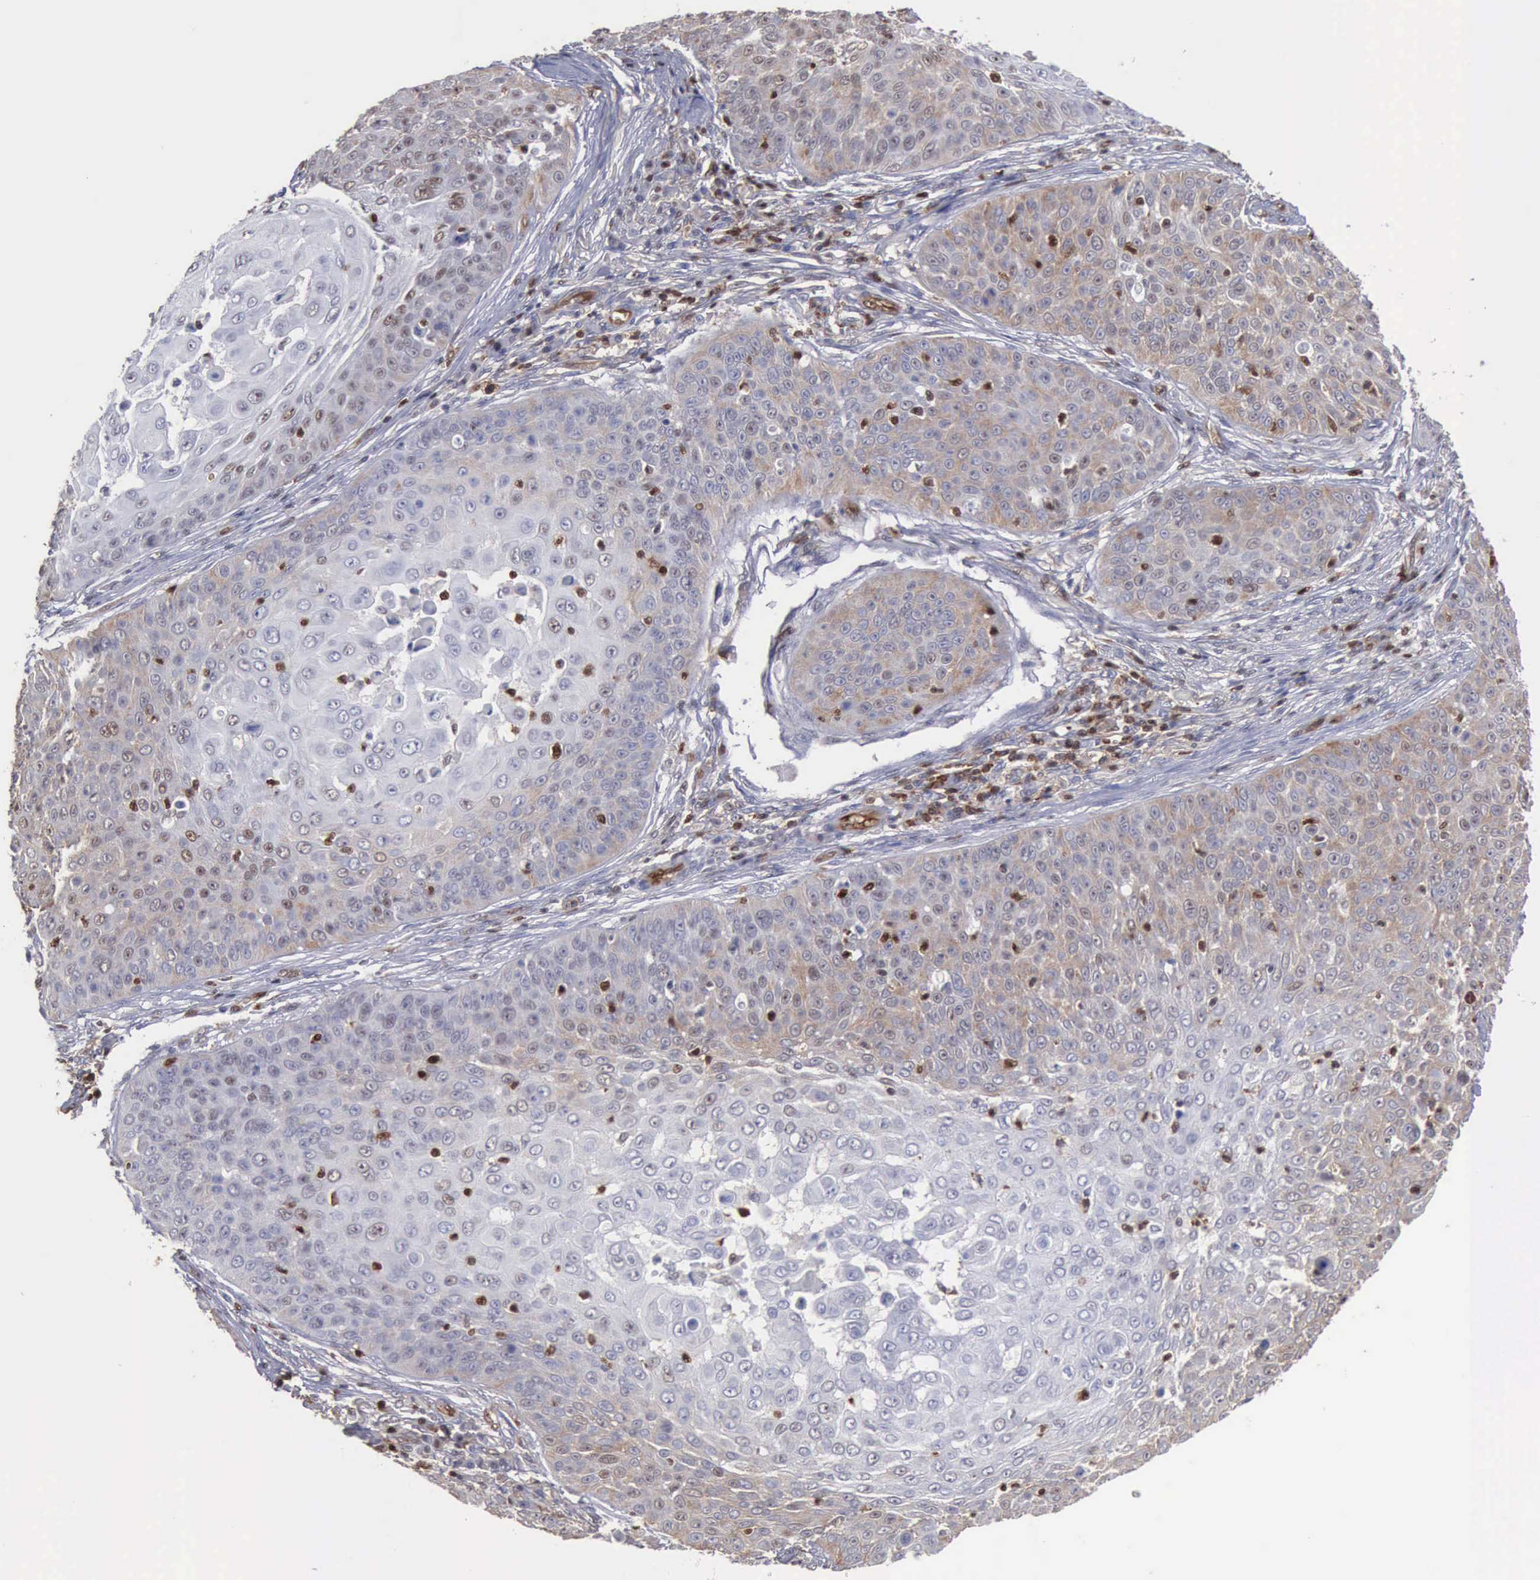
{"staining": {"intensity": "weak", "quantity": "<25%", "location": "cytoplasmic/membranous,nuclear"}, "tissue": "skin cancer", "cell_type": "Tumor cells", "image_type": "cancer", "snomed": [{"axis": "morphology", "description": "Squamous cell carcinoma, NOS"}, {"axis": "topography", "description": "Skin"}], "caption": "IHC histopathology image of neoplastic tissue: skin cancer stained with DAB (3,3'-diaminobenzidine) shows no significant protein staining in tumor cells.", "gene": "PDCD4", "patient": {"sex": "male", "age": 82}}